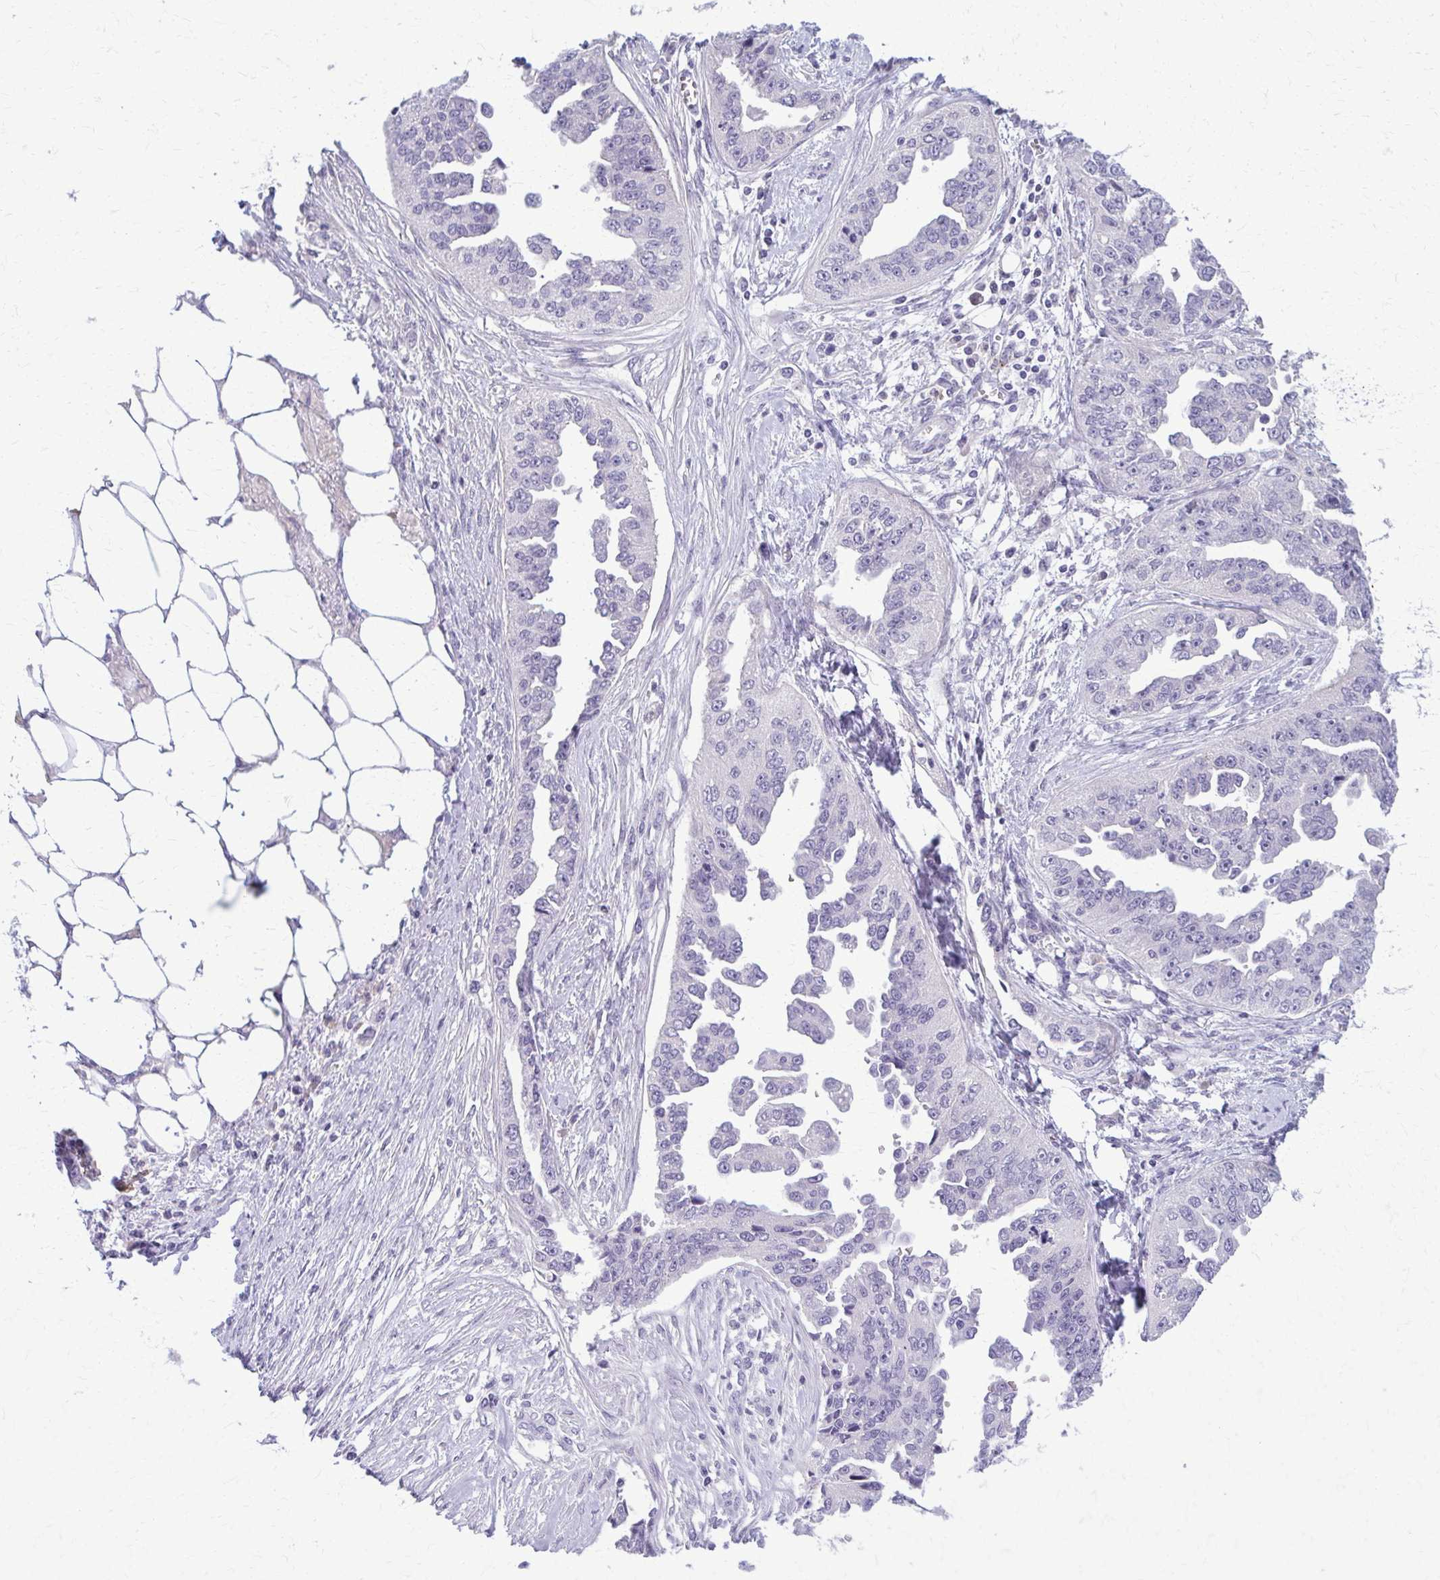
{"staining": {"intensity": "negative", "quantity": "none", "location": "none"}, "tissue": "ovarian cancer", "cell_type": "Tumor cells", "image_type": "cancer", "snomed": [{"axis": "morphology", "description": "Cystadenocarcinoma, serous, NOS"}, {"axis": "topography", "description": "Ovary"}], "caption": "High power microscopy histopathology image of an immunohistochemistry (IHC) micrograph of ovarian cancer, revealing no significant staining in tumor cells.", "gene": "OR4M1", "patient": {"sex": "female", "age": 75}}